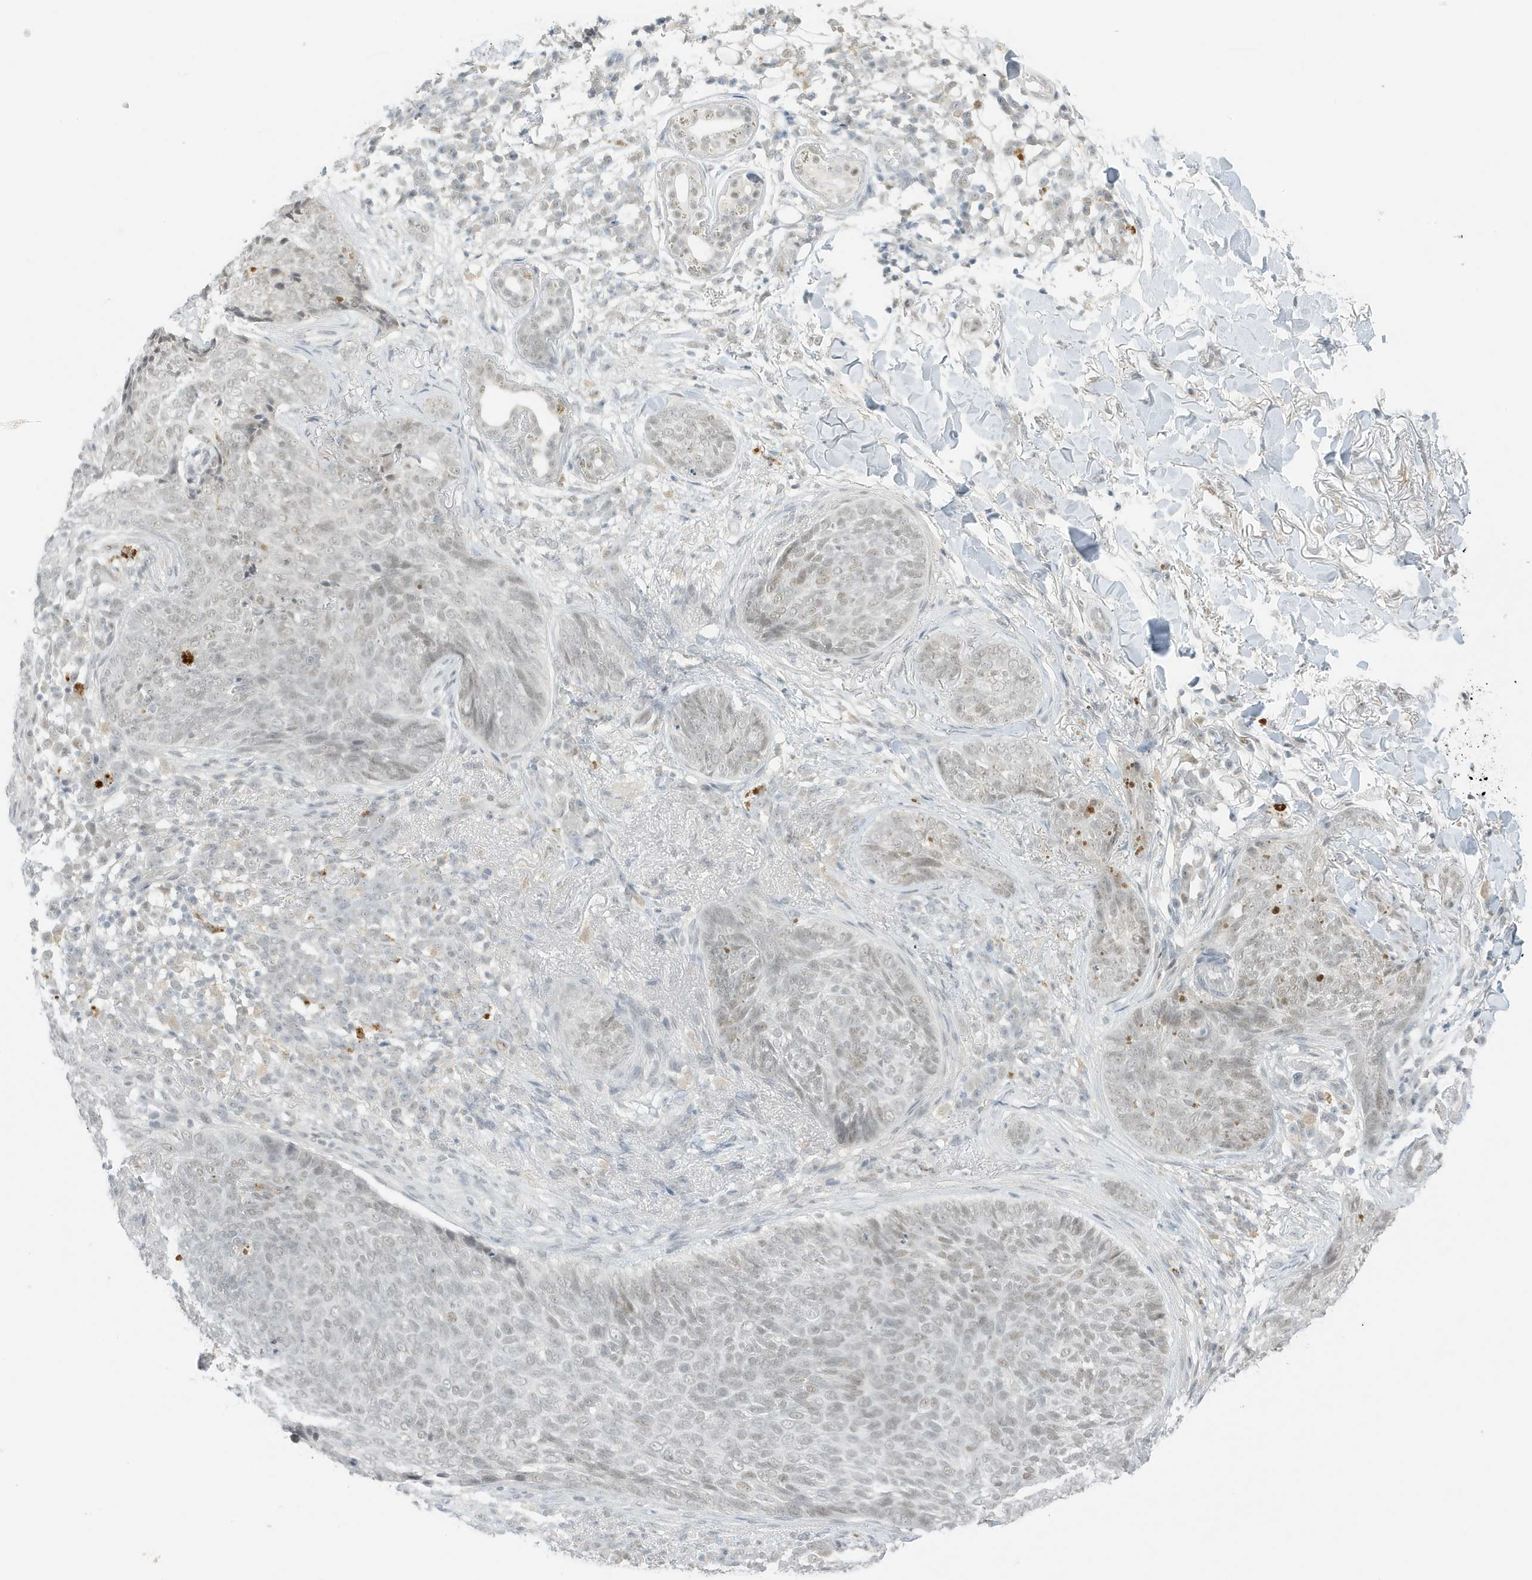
{"staining": {"intensity": "negative", "quantity": "none", "location": "none"}, "tissue": "skin cancer", "cell_type": "Tumor cells", "image_type": "cancer", "snomed": [{"axis": "morphology", "description": "Basal cell carcinoma"}, {"axis": "topography", "description": "Skin"}], "caption": "IHC of human skin basal cell carcinoma displays no positivity in tumor cells.", "gene": "MSL3", "patient": {"sex": "male", "age": 85}}